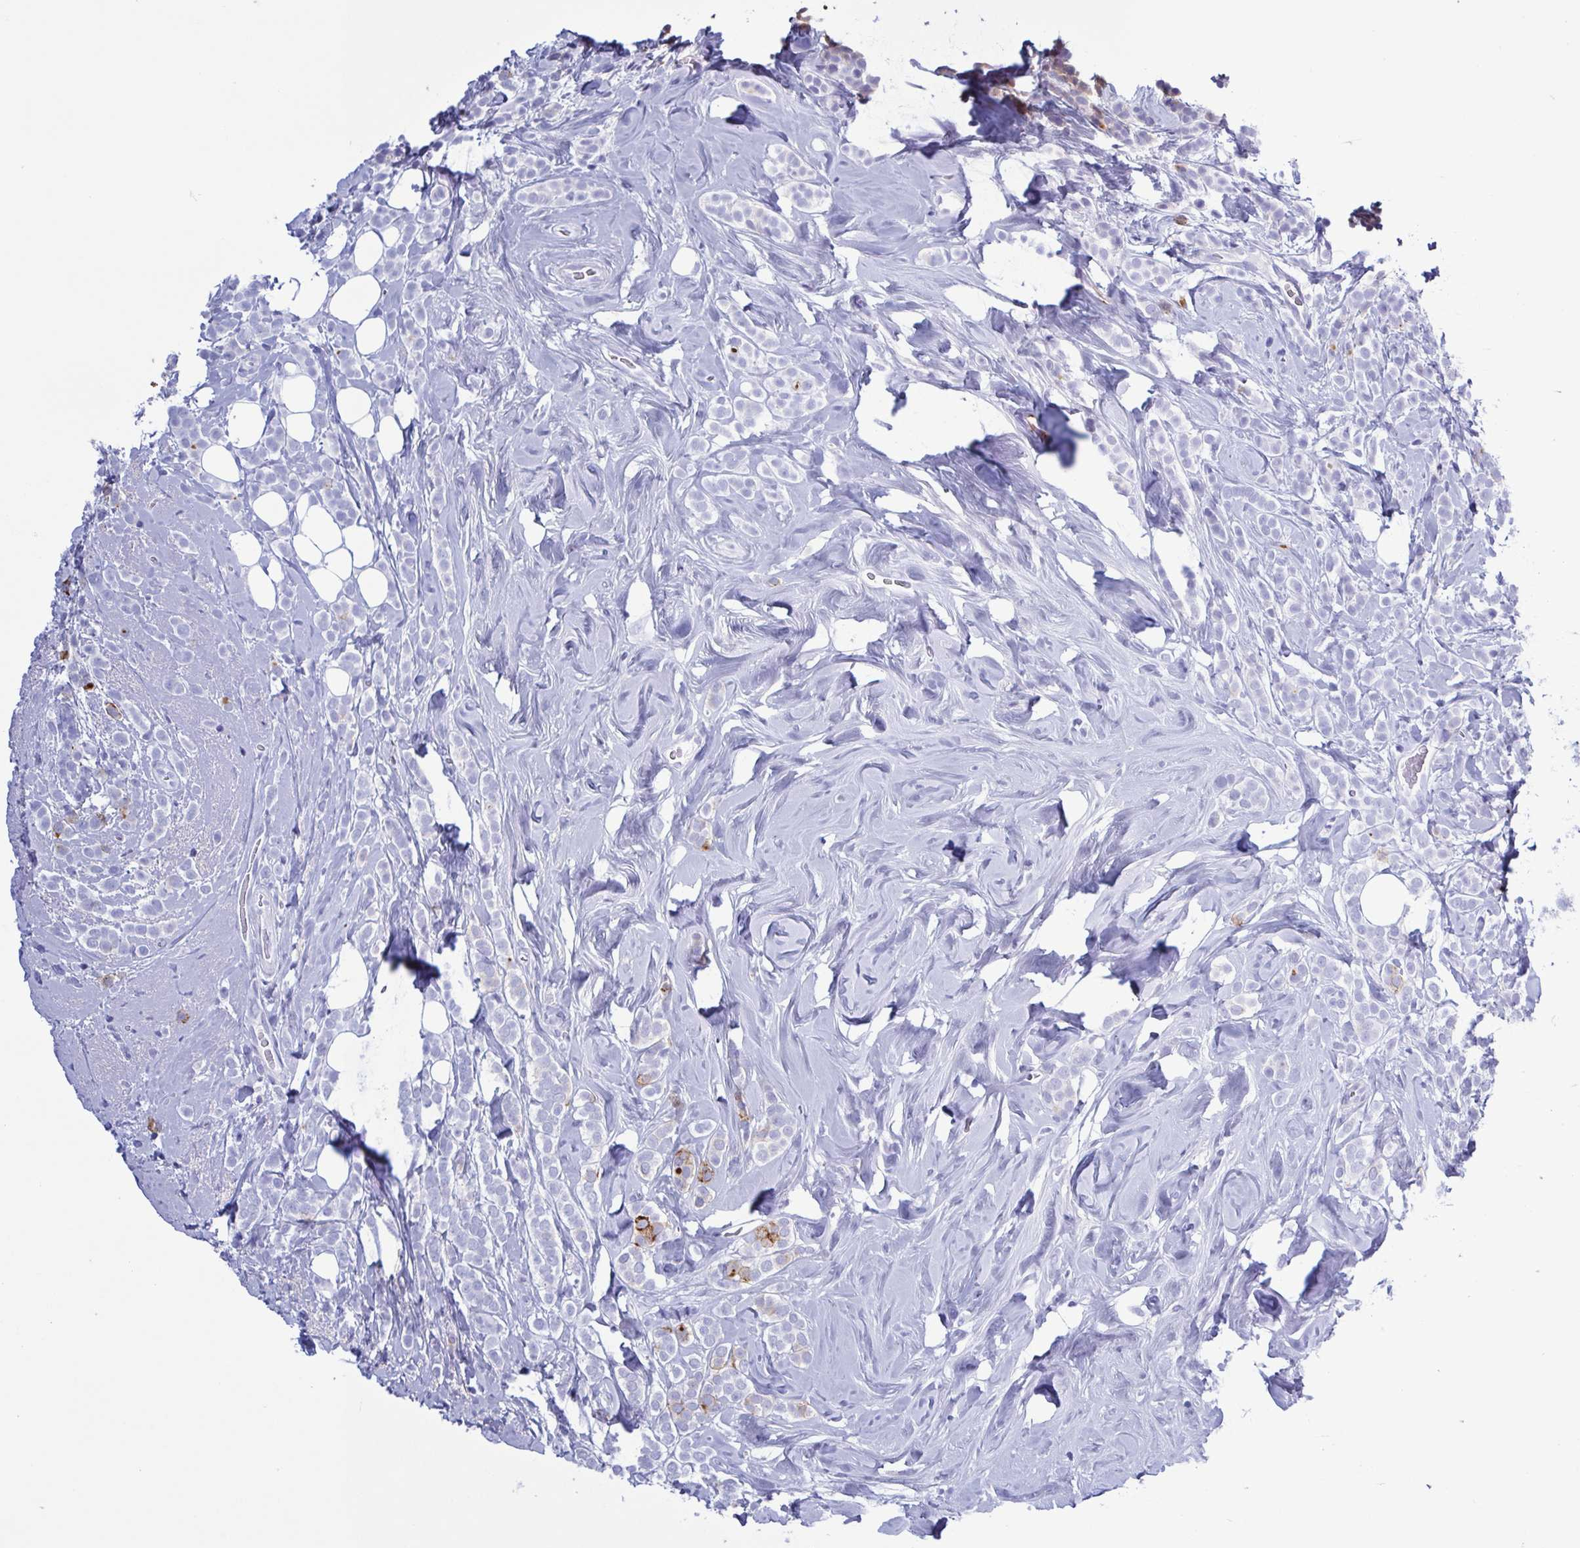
{"staining": {"intensity": "negative", "quantity": "none", "location": "none"}, "tissue": "breast cancer", "cell_type": "Tumor cells", "image_type": "cancer", "snomed": [{"axis": "morphology", "description": "Lobular carcinoma"}, {"axis": "topography", "description": "Breast"}], "caption": "This is a histopathology image of IHC staining of lobular carcinoma (breast), which shows no positivity in tumor cells.", "gene": "LTF", "patient": {"sex": "female", "age": 49}}